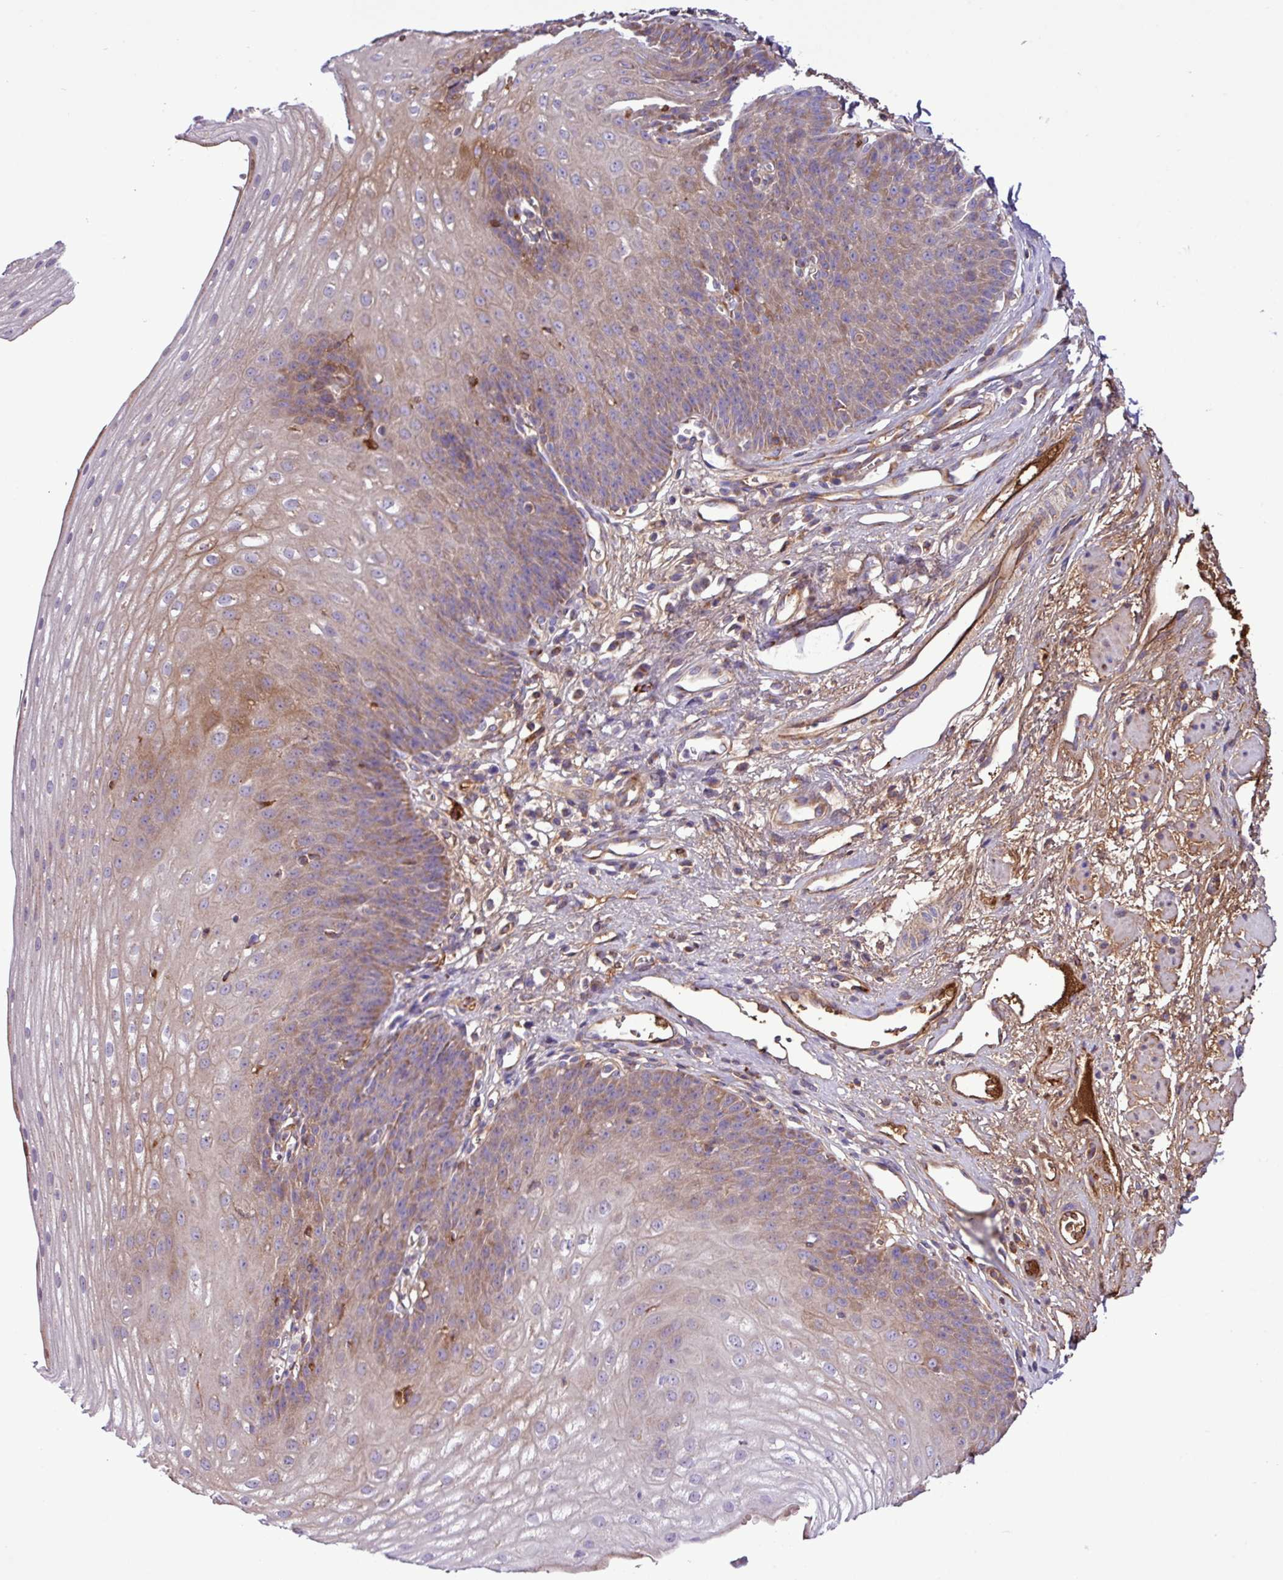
{"staining": {"intensity": "moderate", "quantity": "25%-75%", "location": "cytoplasmic/membranous"}, "tissue": "esophagus", "cell_type": "Squamous epithelial cells", "image_type": "normal", "snomed": [{"axis": "morphology", "description": "Normal tissue, NOS"}, {"axis": "topography", "description": "Esophagus"}], "caption": "Protein staining of benign esophagus demonstrates moderate cytoplasmic/membranous staining in approximately 25%-75% of squamous epithelial cells.", "gene": "CWH43", "patient": {"sex": "male", "age": 71}}